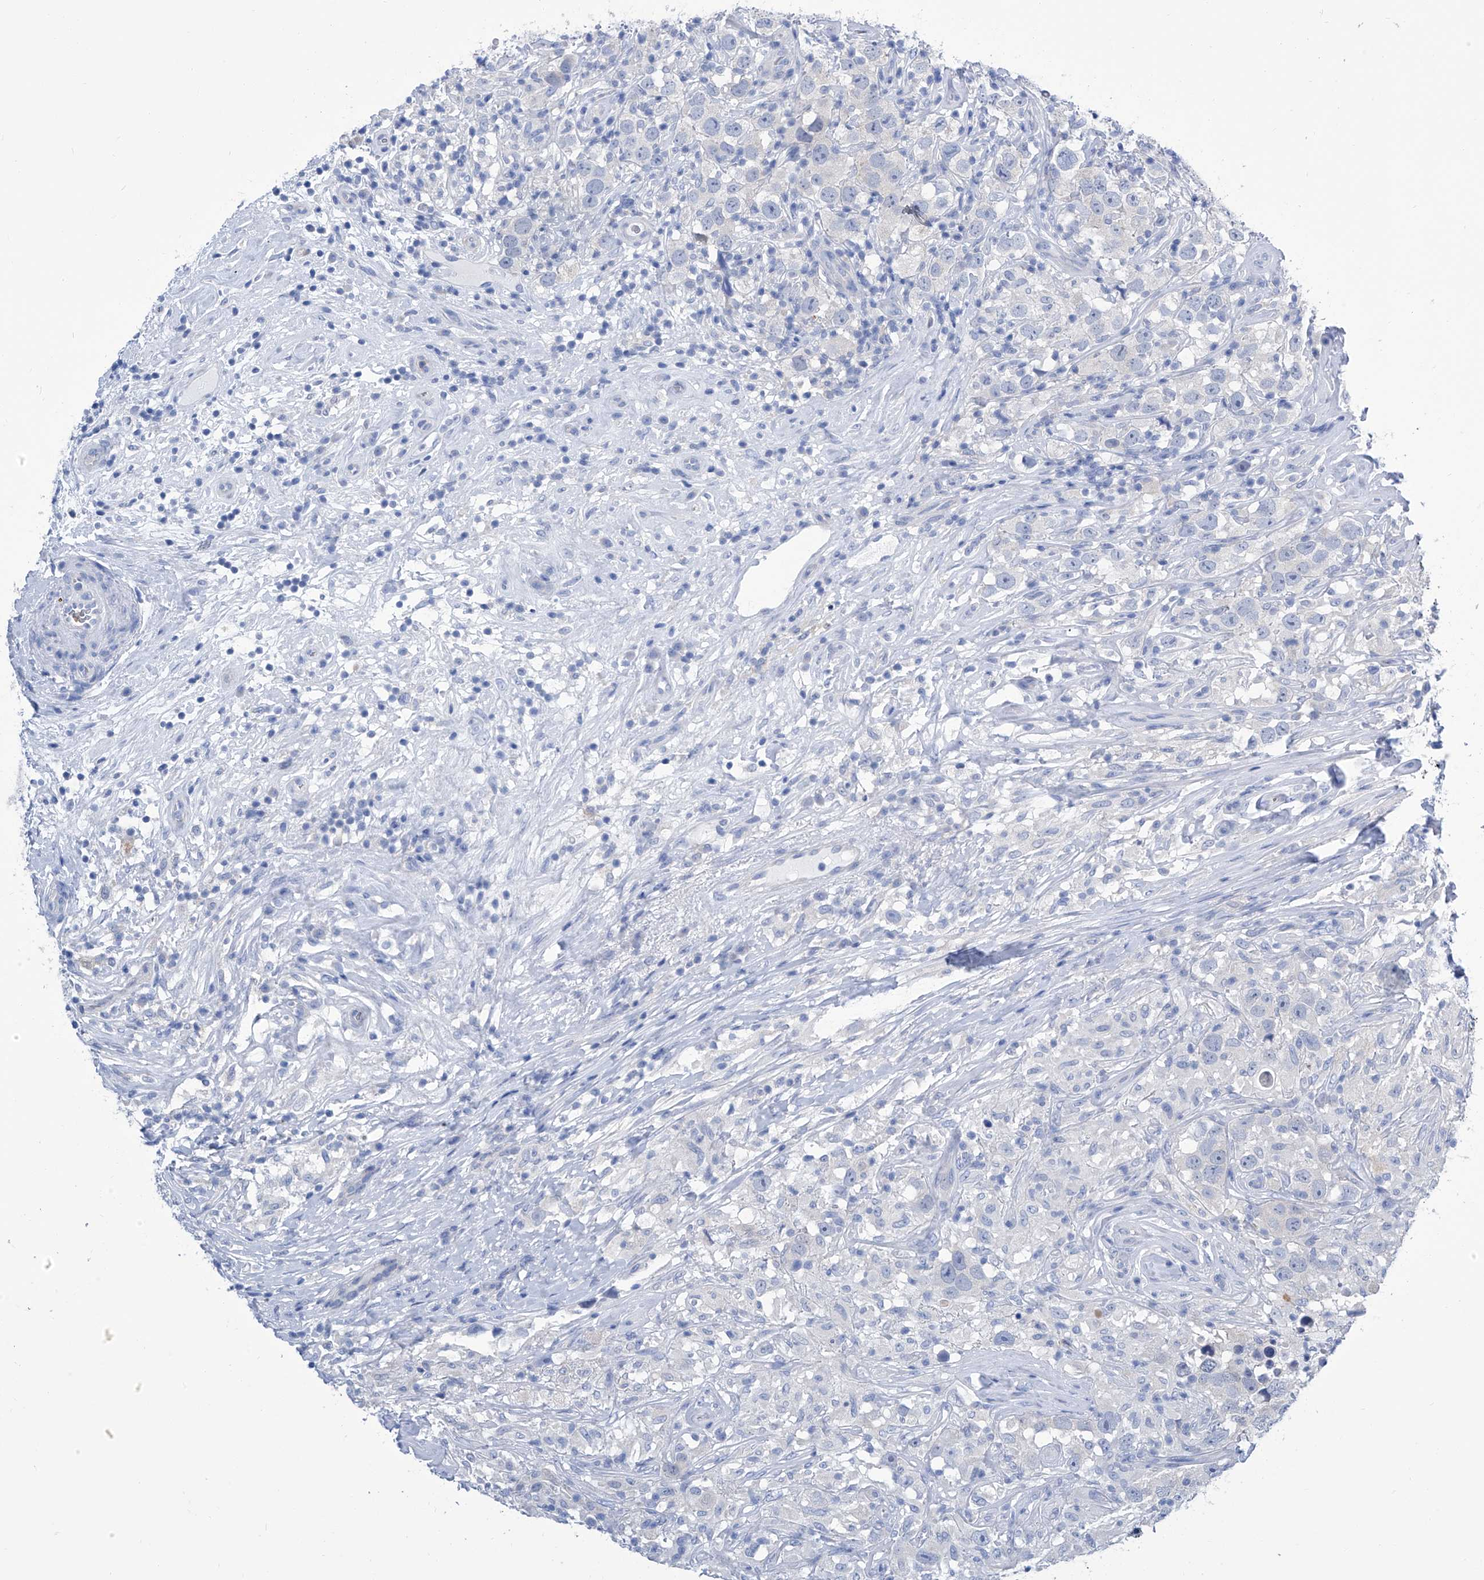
{"staining": {"intensity": "negative", "quantity": "none", "location": "none"}, "tissue": "testis cancer", "cell_type": "Tumor cells", "image_type": "cancer", "snomed": [{"axis": "morphology", "description": "Seminoma, NOS"}, {"axis": "topography", "description": "Testis"}], "caption": "A histopathology image of human testis seminoma is negative for staining in tumor cells.", "gene": "IMPA2", "patient": {"sex": "male", "age": 49}}